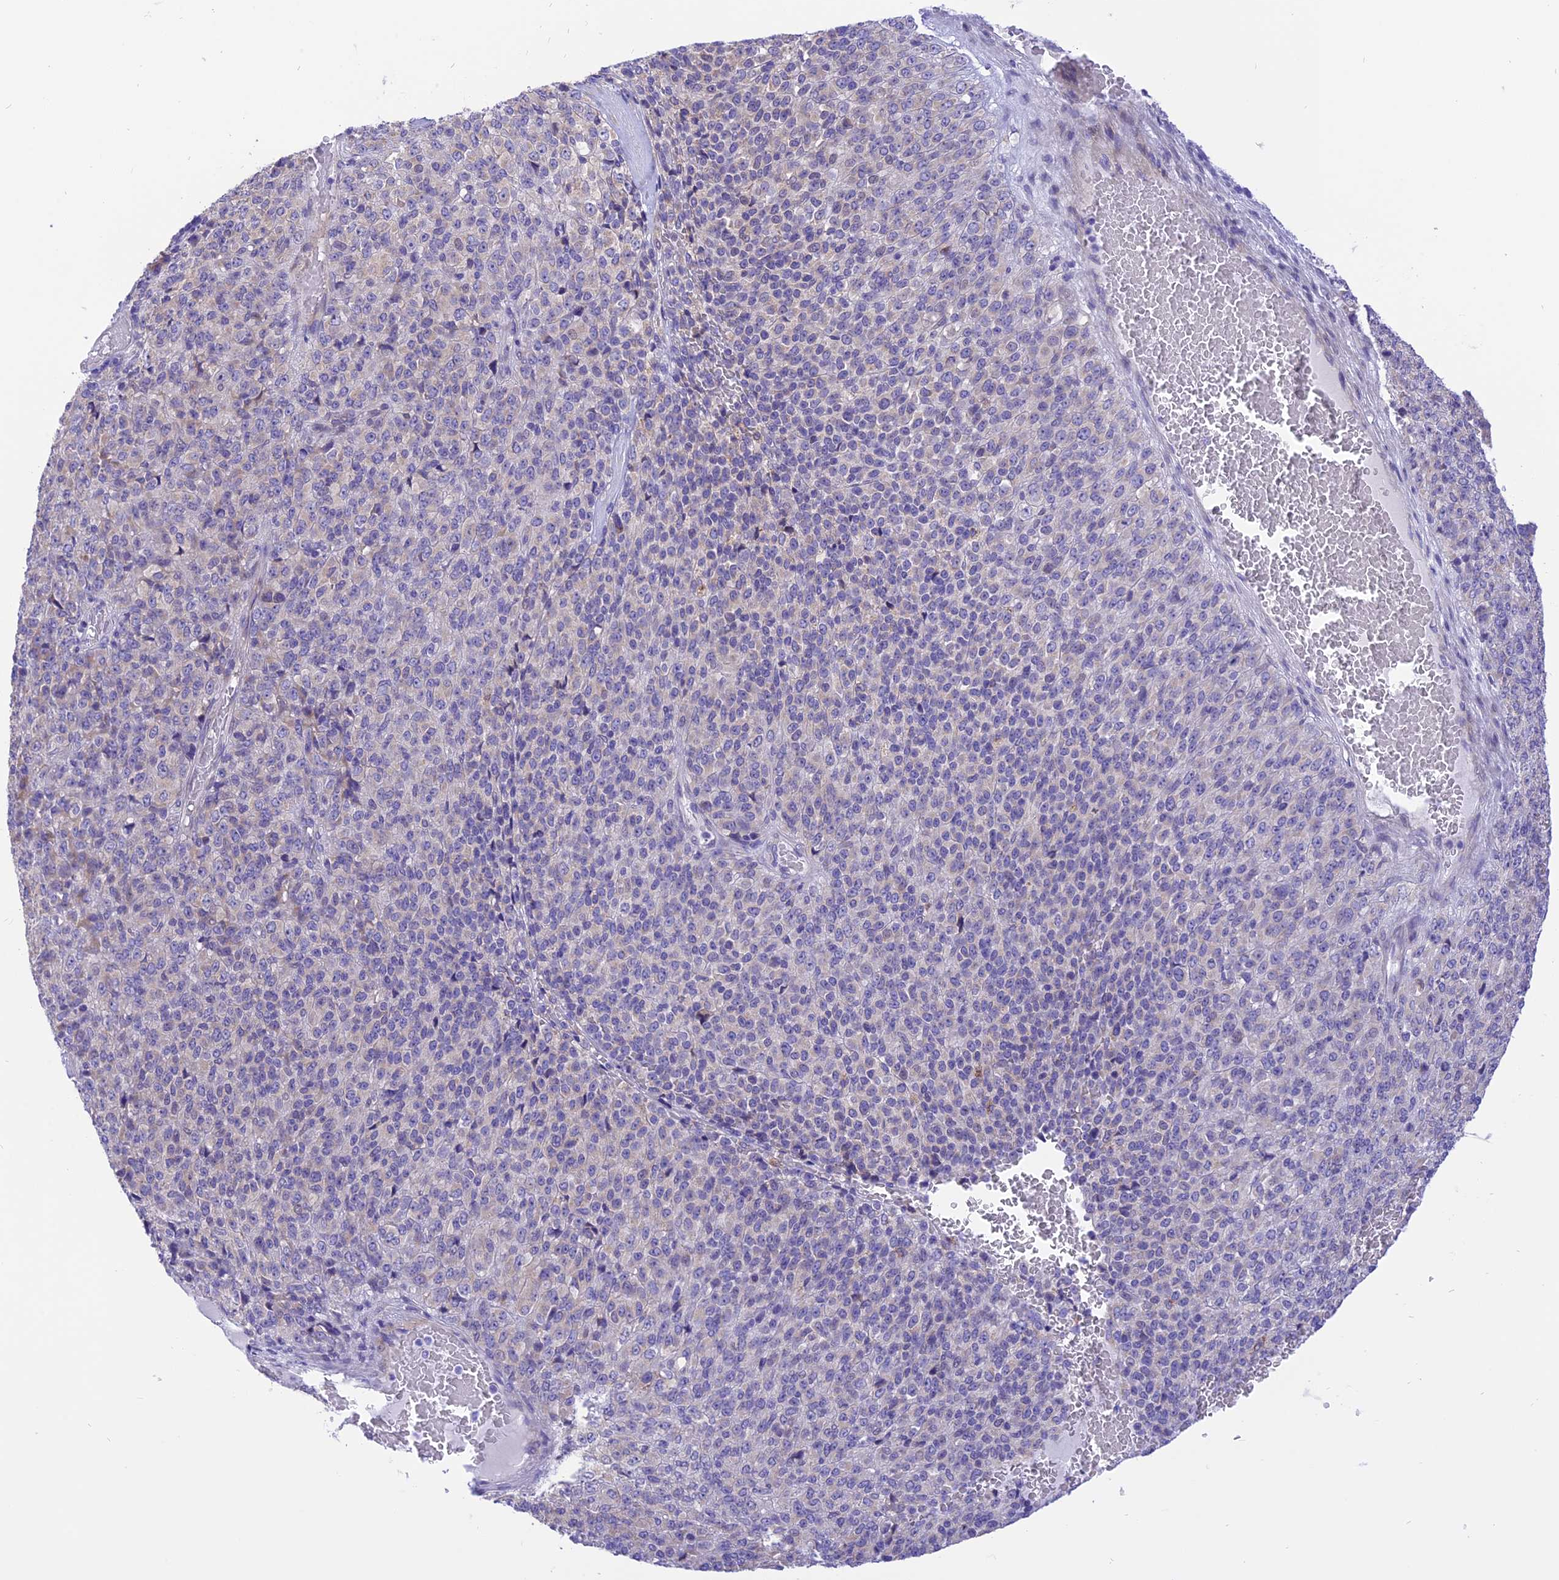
{"staining": {"intensity": "negative", "quantity": "none", "location": "none"}, "tissue": "melanoma", "cell_type": "Tumor cells", "image_type": "cancer", "snomed": [{"axis": "morphology", "description": "Malignant melanoma, Metastatic site"}, {"axis": "topography", "description": "Brain"}], "caption": "This is an immunohistochemistry (IHC) micrograph of human malignant melanoma (metastatic site). There is no positivity in tumor cells.", "gene": "ARMCX6", "patient": {"sex": "female", "age": 56}}